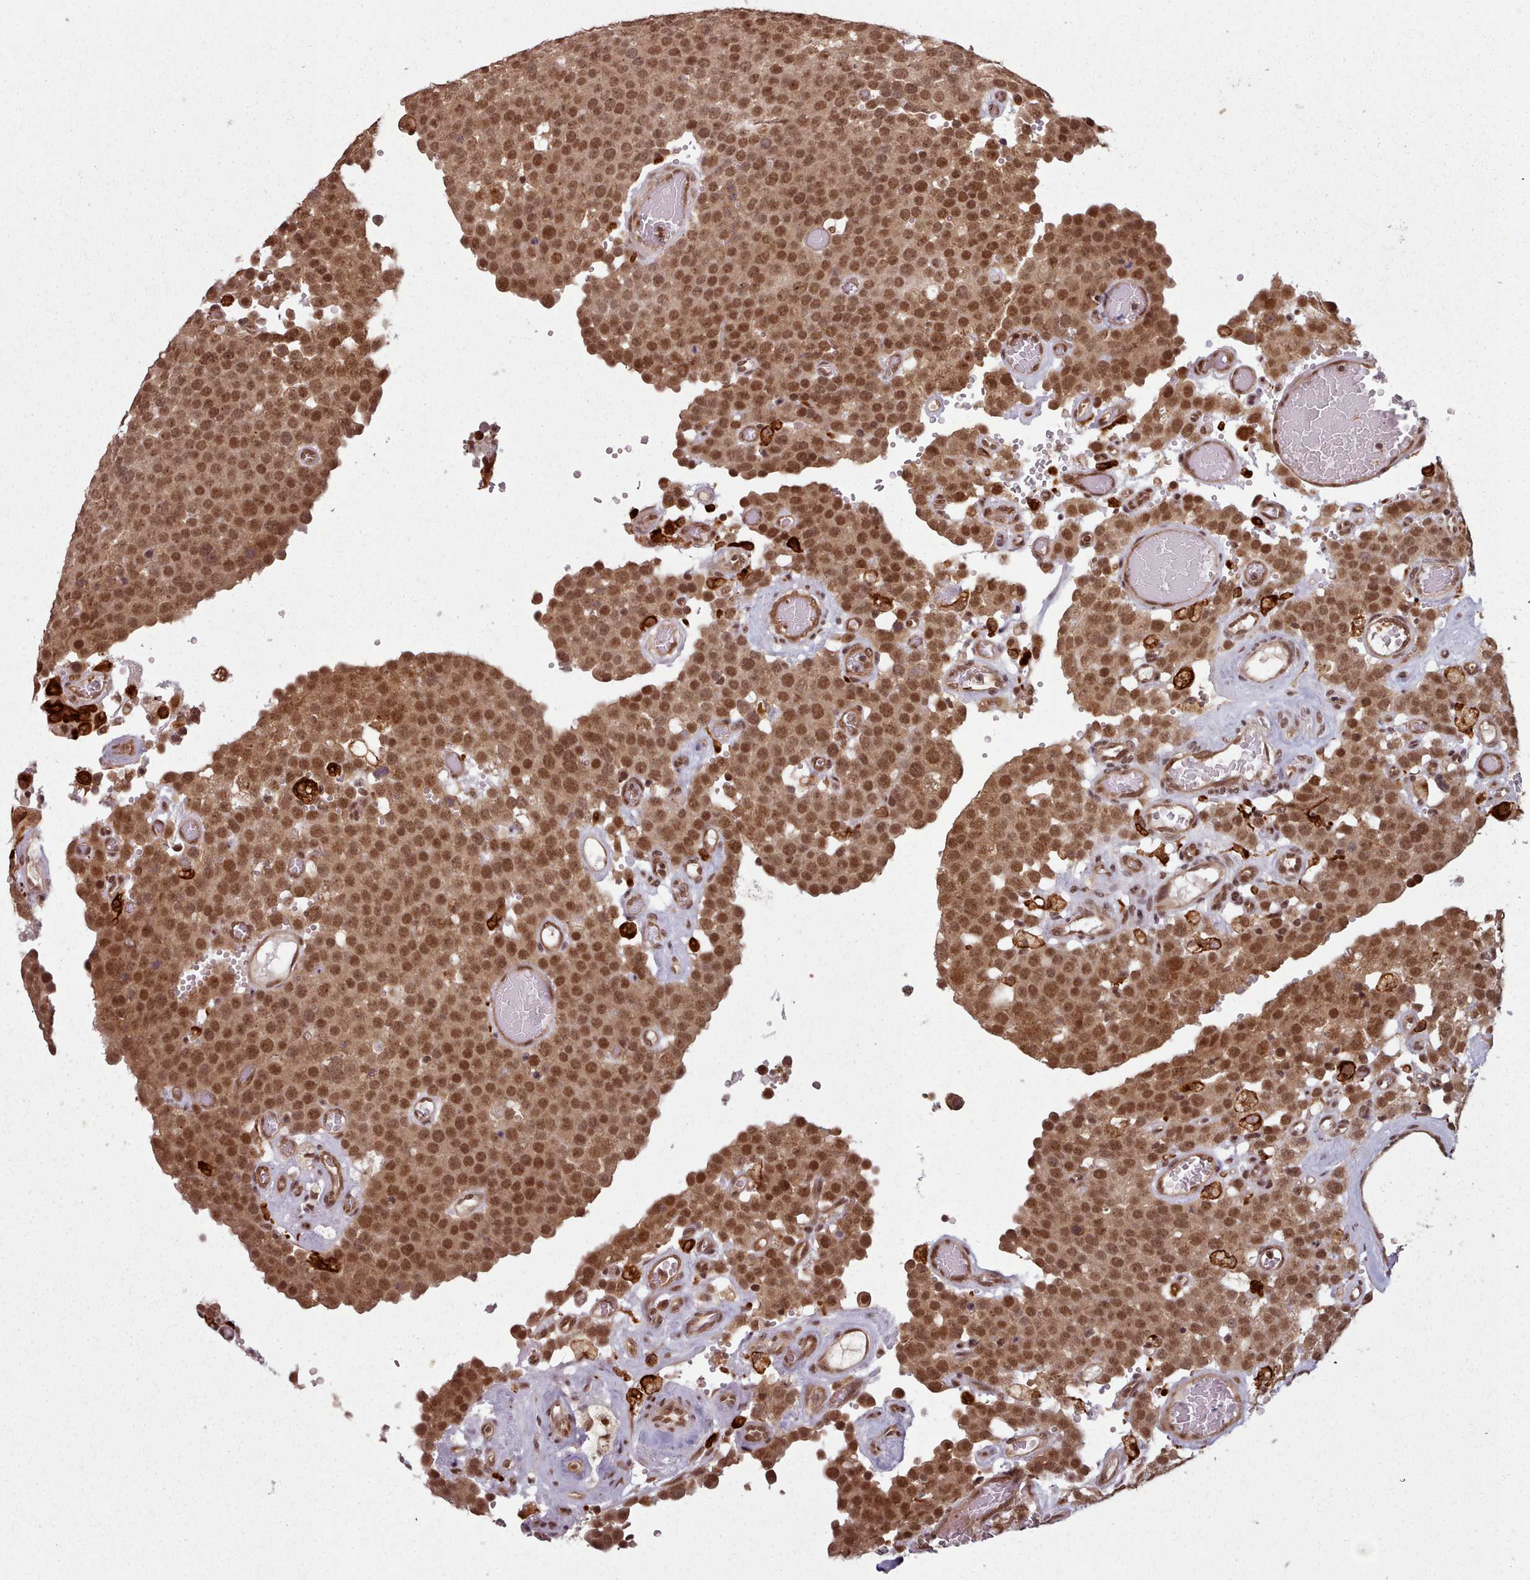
{"staining": {"intensity": "moderate", "quantity": ">75%", "location": "cytoplasmic/membranous,nuclear"}, "tissue": "testis cancer", "cell_type": "Tumor cells", "image_type": "cancer", "snomed": [{"axis": "morphology", "description": "Normal tissue, NOS"}, {"axis": "morphology", "description": "Seminoma, NOS"}, {"axis": "topography", "description": "Testis"}], "caption": "The micrograph displays a brown stain indicating the presence of a protein in the cytoplasmic/membranous and nuclear of tumor cells in seminoma (testis). (DAB (3,3'-diaminobenzidine) IHC, brown staining for protein, blue staining for nuclei).", "gene": "DHX8", "patient": {"sex": "male", "age": 71}}